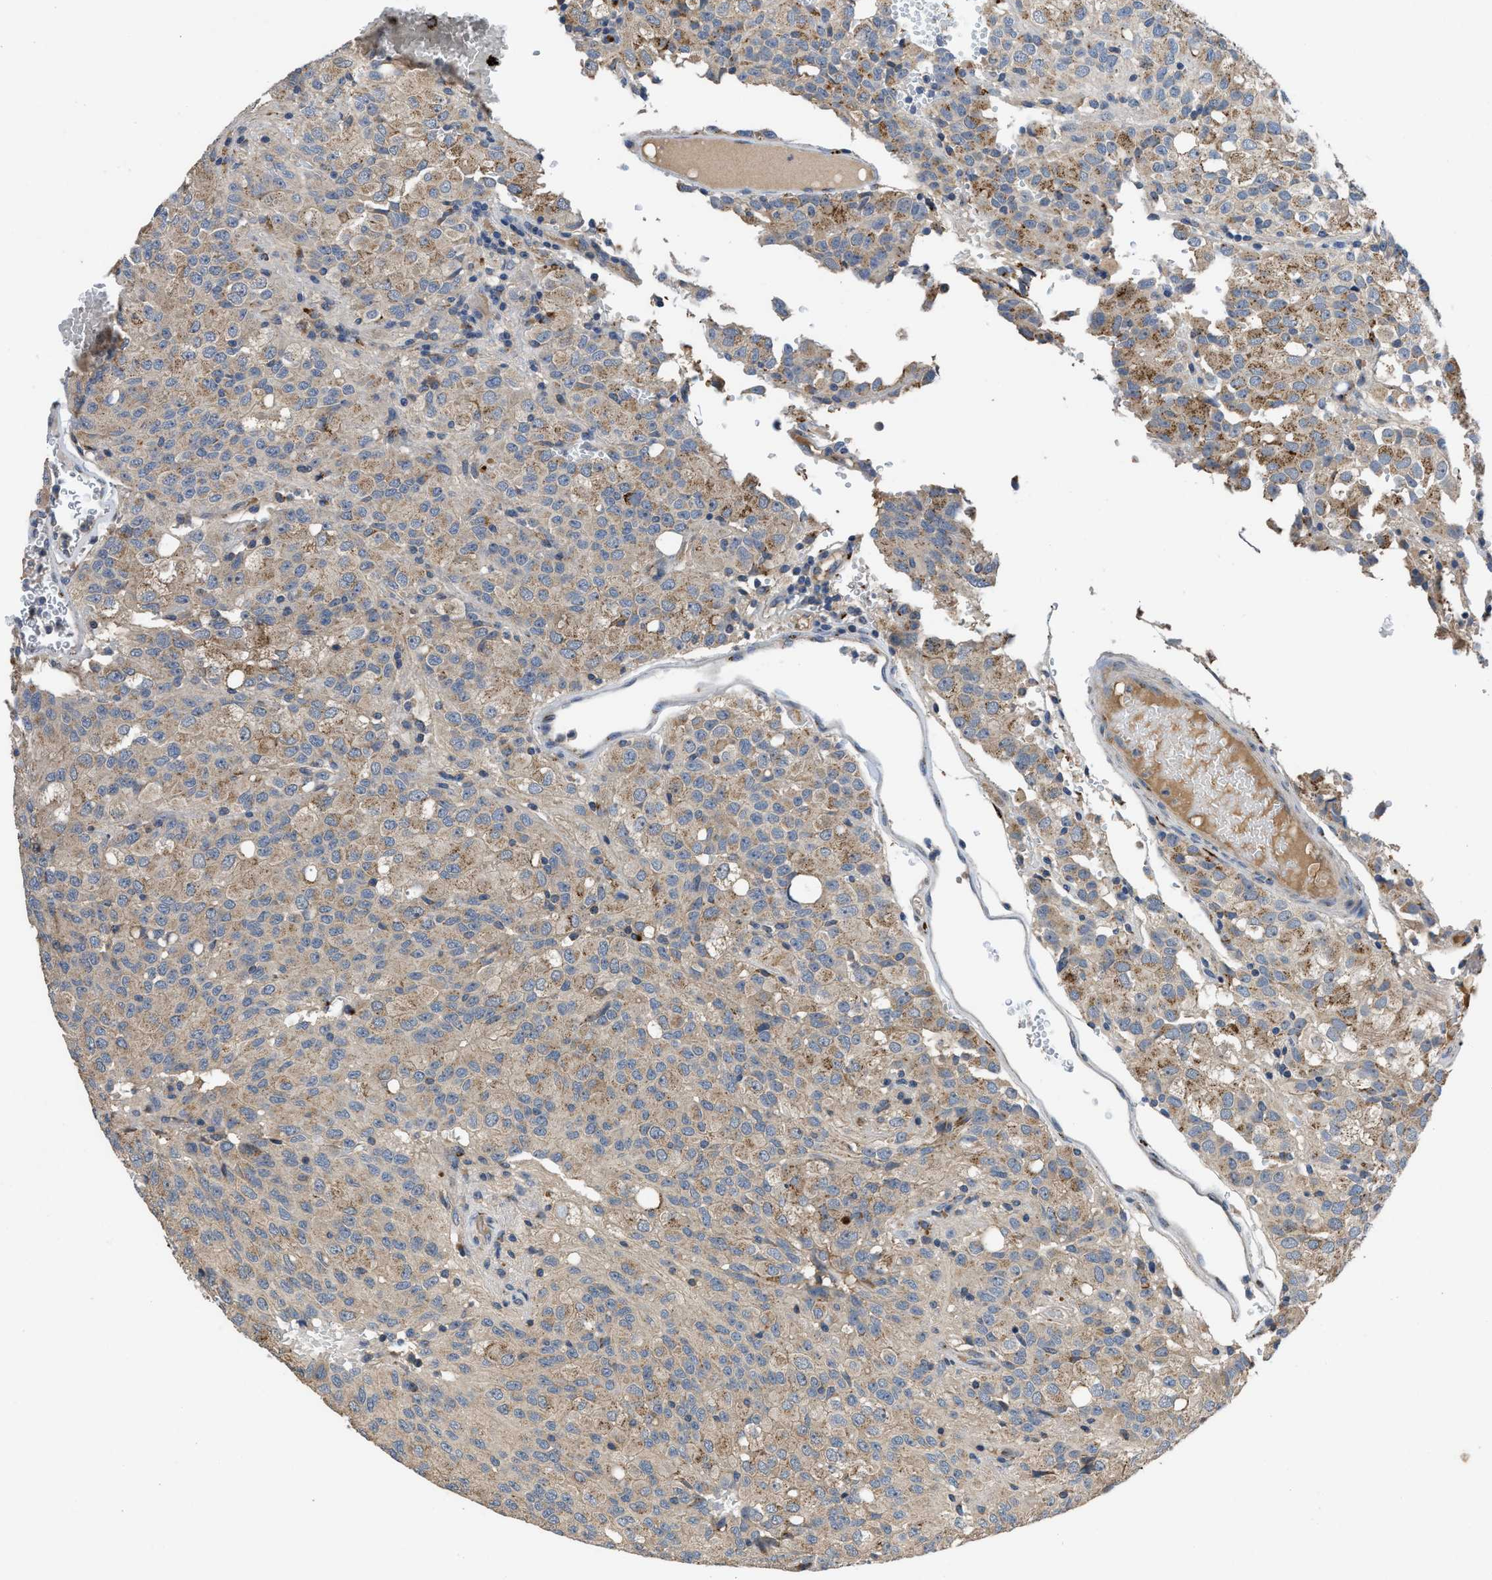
{"staining": {"intensity": "moderate", "quantity": "25%-75%", "location": "cytoplasmic/membranous"}, "tissue": "glioma", "cell_type": "Tumor cells", "image_type": "cancer", "snomed": [{"axis": "morphology", "description": "Glioma, malignant, High grade"}, {"axis": "topography", "description": "Brain"}], "caption": "DAB immunohistochemical staining of malignant glioma (high-grade) displays moderate cytoplasmic/membranous protein expression in about 25%-75% of tumor cells.", "gene": "SIK2", "patient": {"sex": "male", "age": 32}}